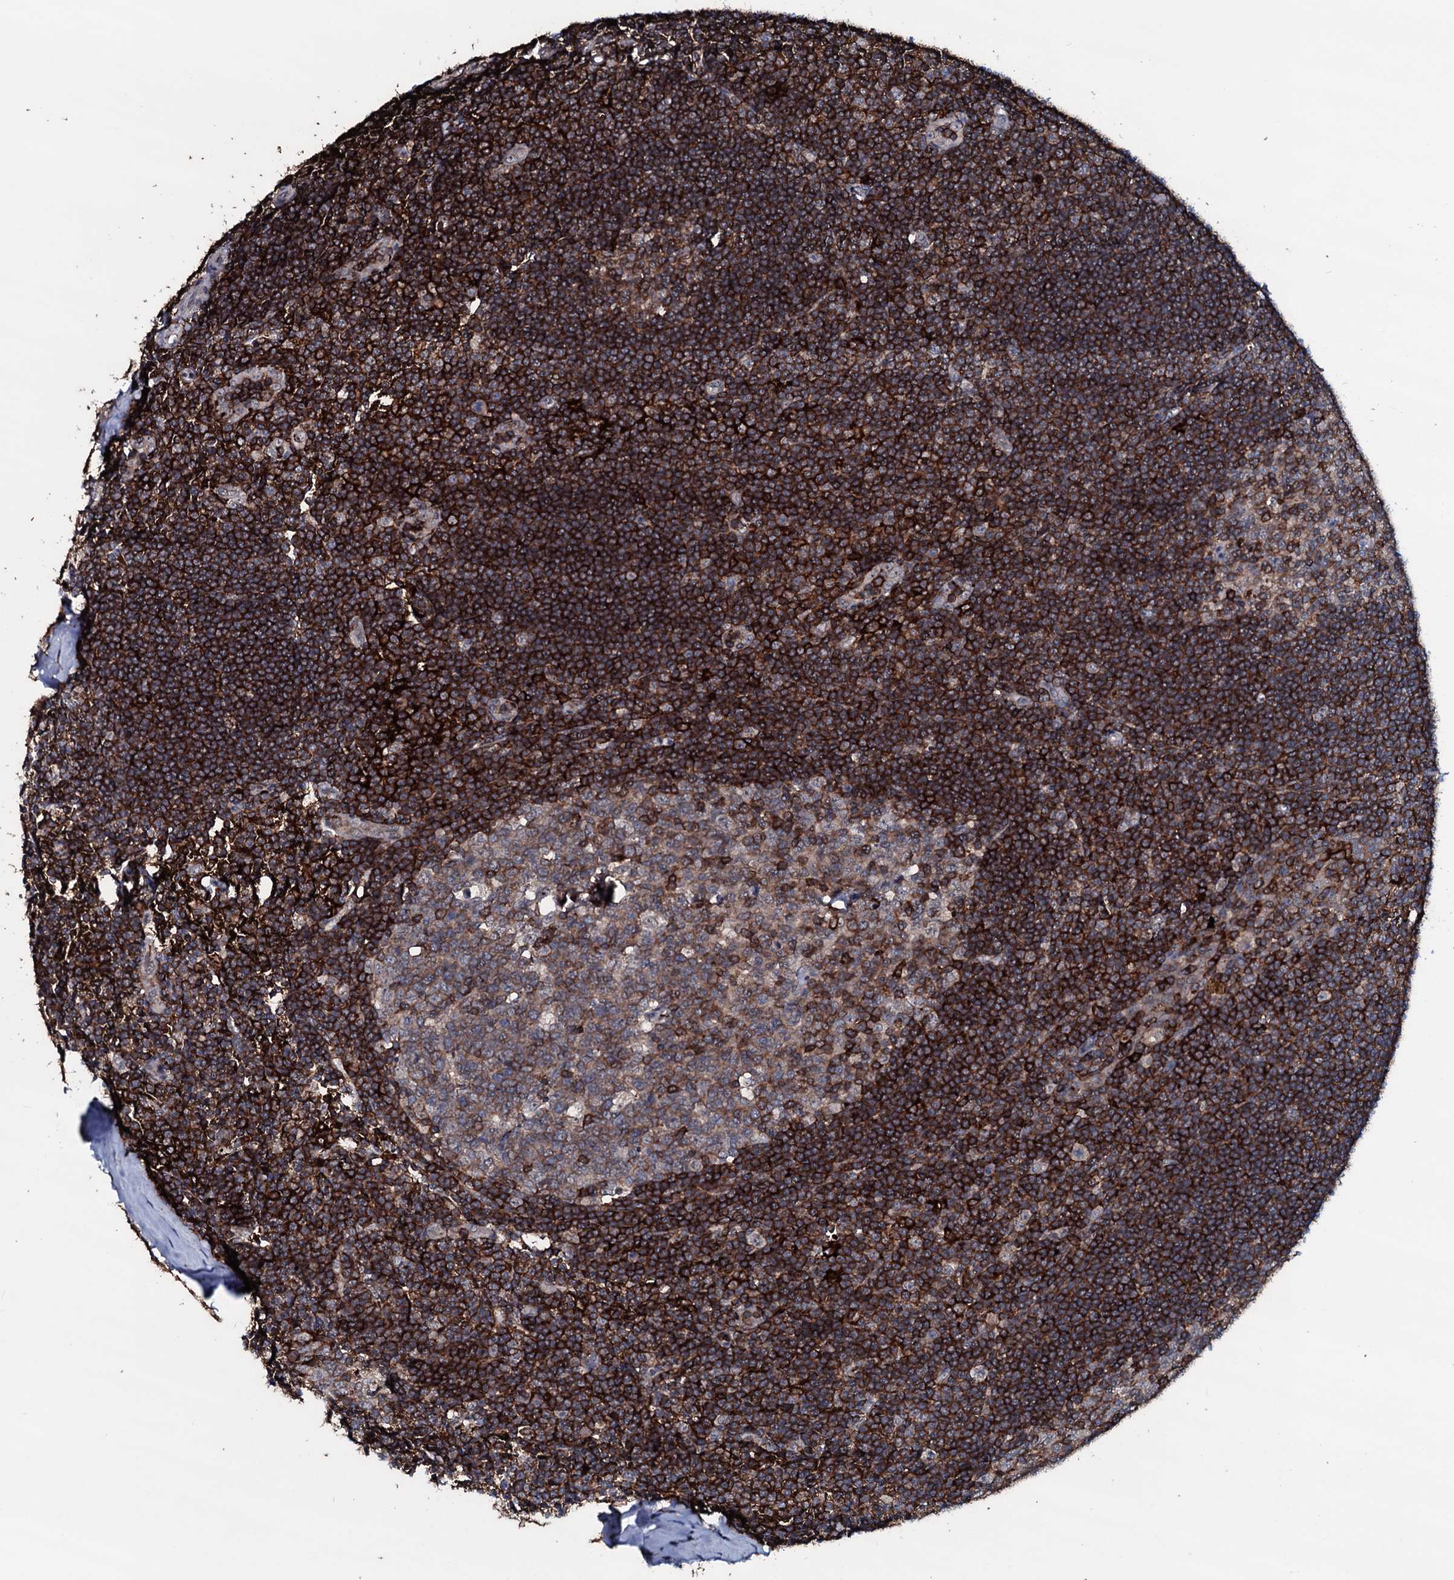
{"staining": {"intensity": "strong", "quantity": "25%-75%", "location": "cytoplasmic/membranous"}, "tissue": "tonsil", "cell_type": "Germinal center cells", "image_type": "normal", "snomed": [{"axis": "morphology", "description": "Normal tissue, NOS"}, {"axis": "topography", "description": "Tonsil"}], "caption": "Unremarkable tonsil shows strong cytoplasmic/membranous expression in about 25%-75% of germinal center cells.", "gene": "OGFOD2", "patient": {"sex": "male", "age": 27}}